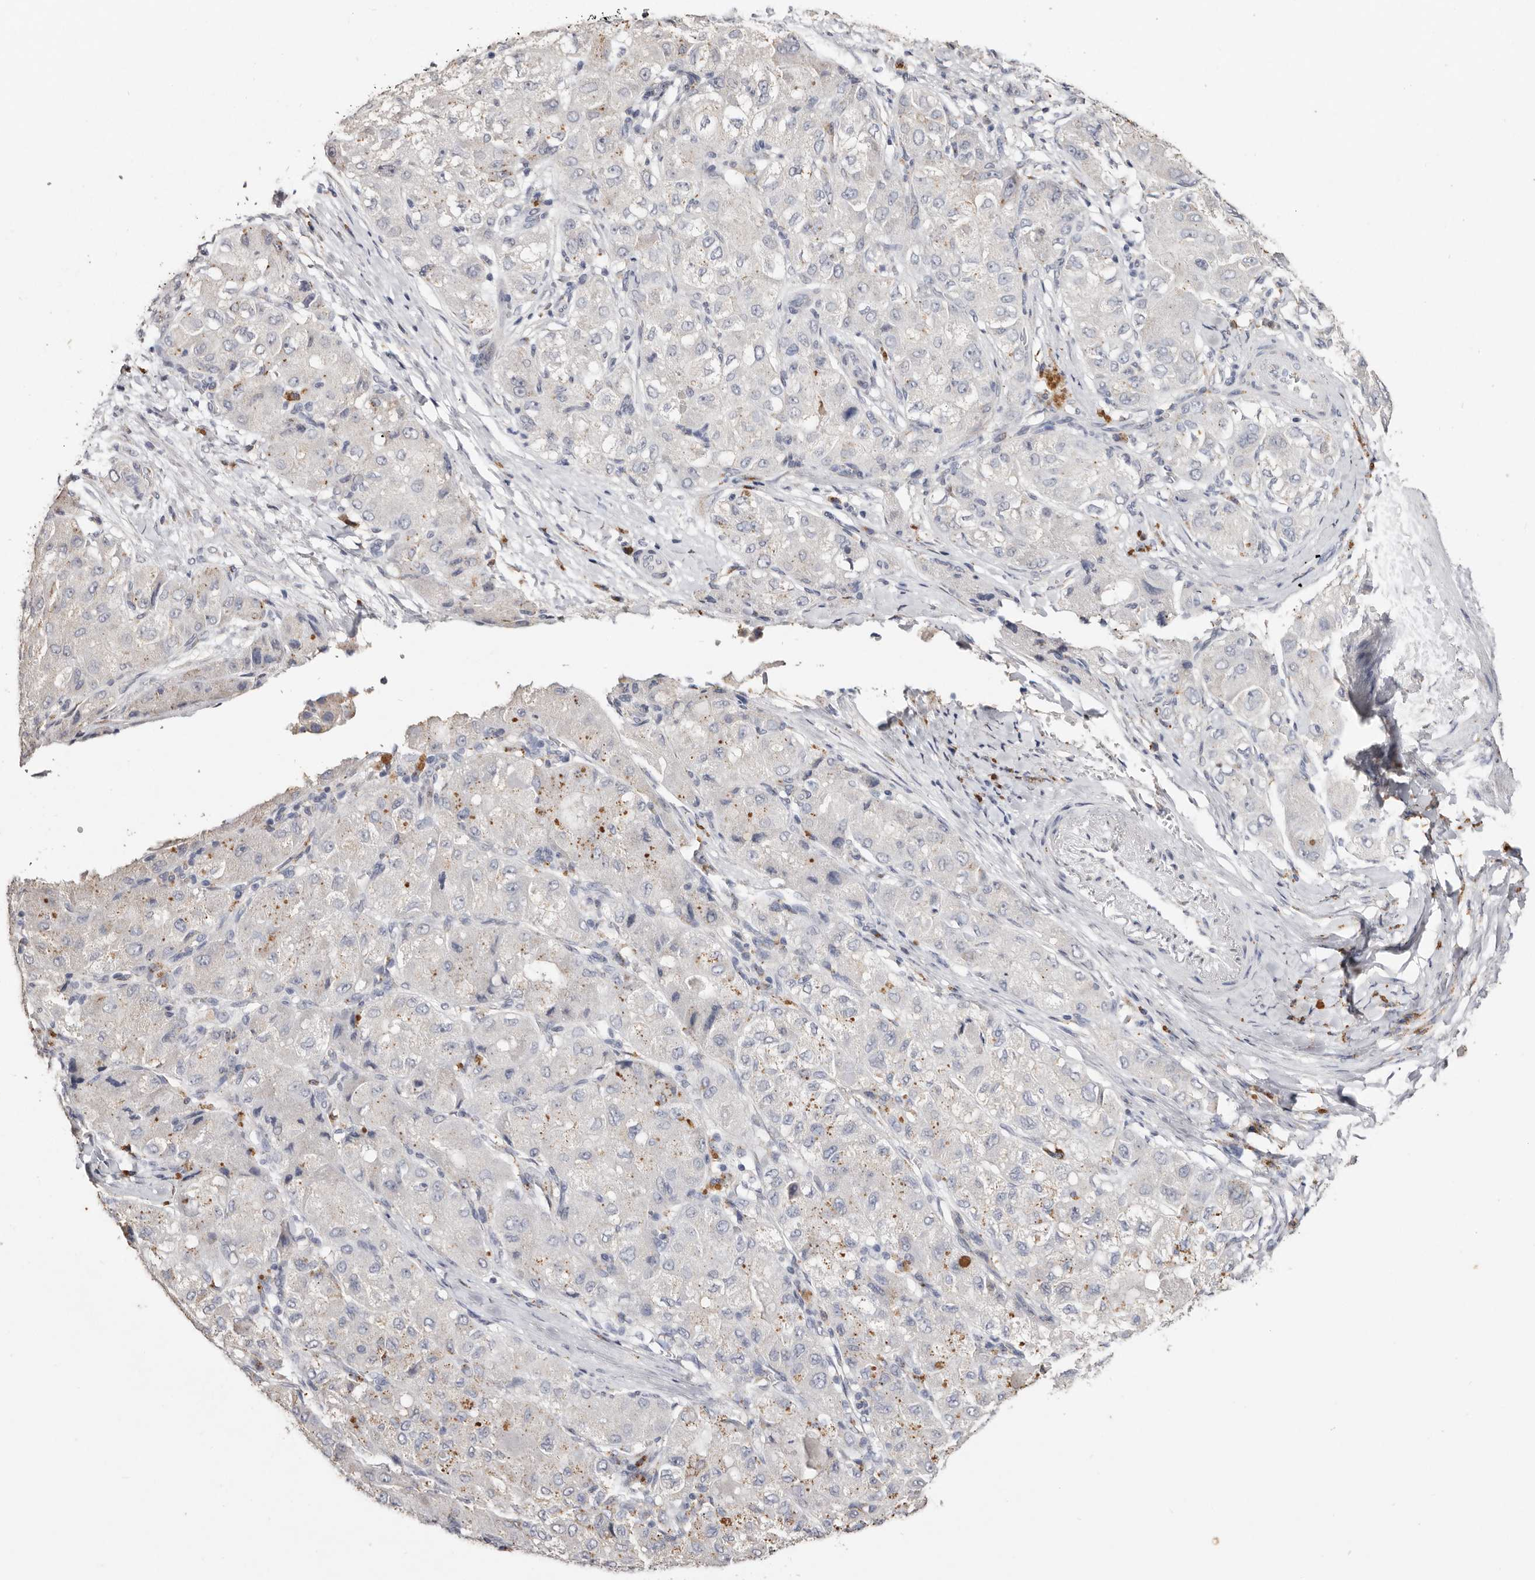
{"staining": {"intensity": "moderate", "quantity": "<25%", "location": "cytoplasmic/membranous"}, "tissue": "liver cancer", "cell_type": "Tumor cells", "image_type": "cancer", "snomed": [{"axis": "morphology", "description": "Carcinoma, Hepatocellular, NOS"}, {"axis": "topography", "description": "Liver"}], "caption": "This image reveals immunohistochemistry (IHC) staining of human liver hepatocellular carcinoma, with low moderate cytoplasmic/membranous staining in about <25% of tumor cells.", "gene": "LGALS7B", "patient": {"sex": "male", "age": 80}}